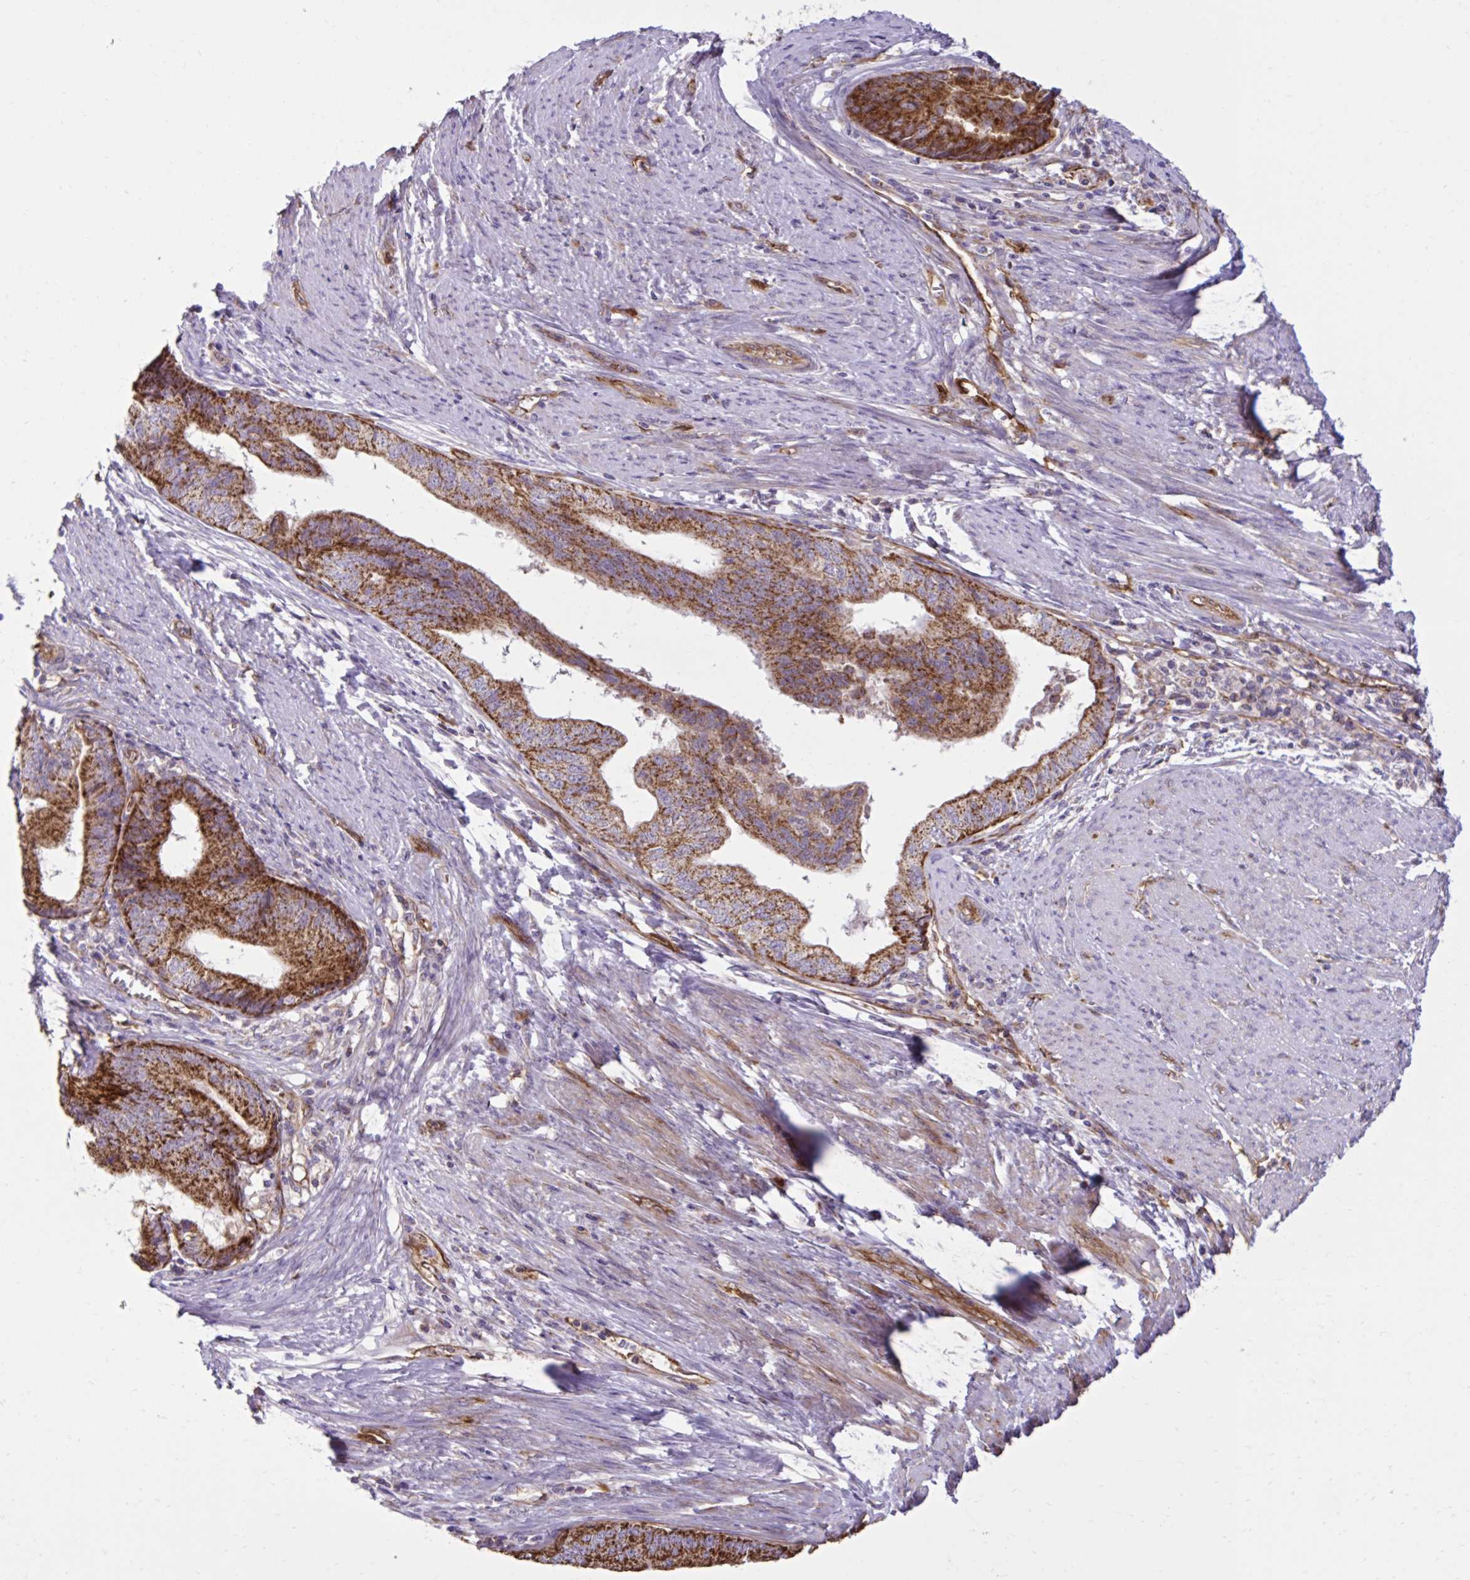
{"staining": {"intensity": "strong", "quantity": ">75%", "location": "cytoplasmic/membranous"}, "tissue": "endometrial cancer", "cell_type": "Tumor cells", "image_type": "cancer", "snomed": [{"axis": "morphology", "description": "Adenocarcinoma, NOS"}, {"axis": "topography", "description": "Endometrium"}], "caption": "A high amount of strong cytoplasmic/membranous expression is present in approximately >75% of tumor cells in endometrial adenocarcinoma tissue.", "gene": "LIMS1", "patient": {"sex": "female", "age": 65}}